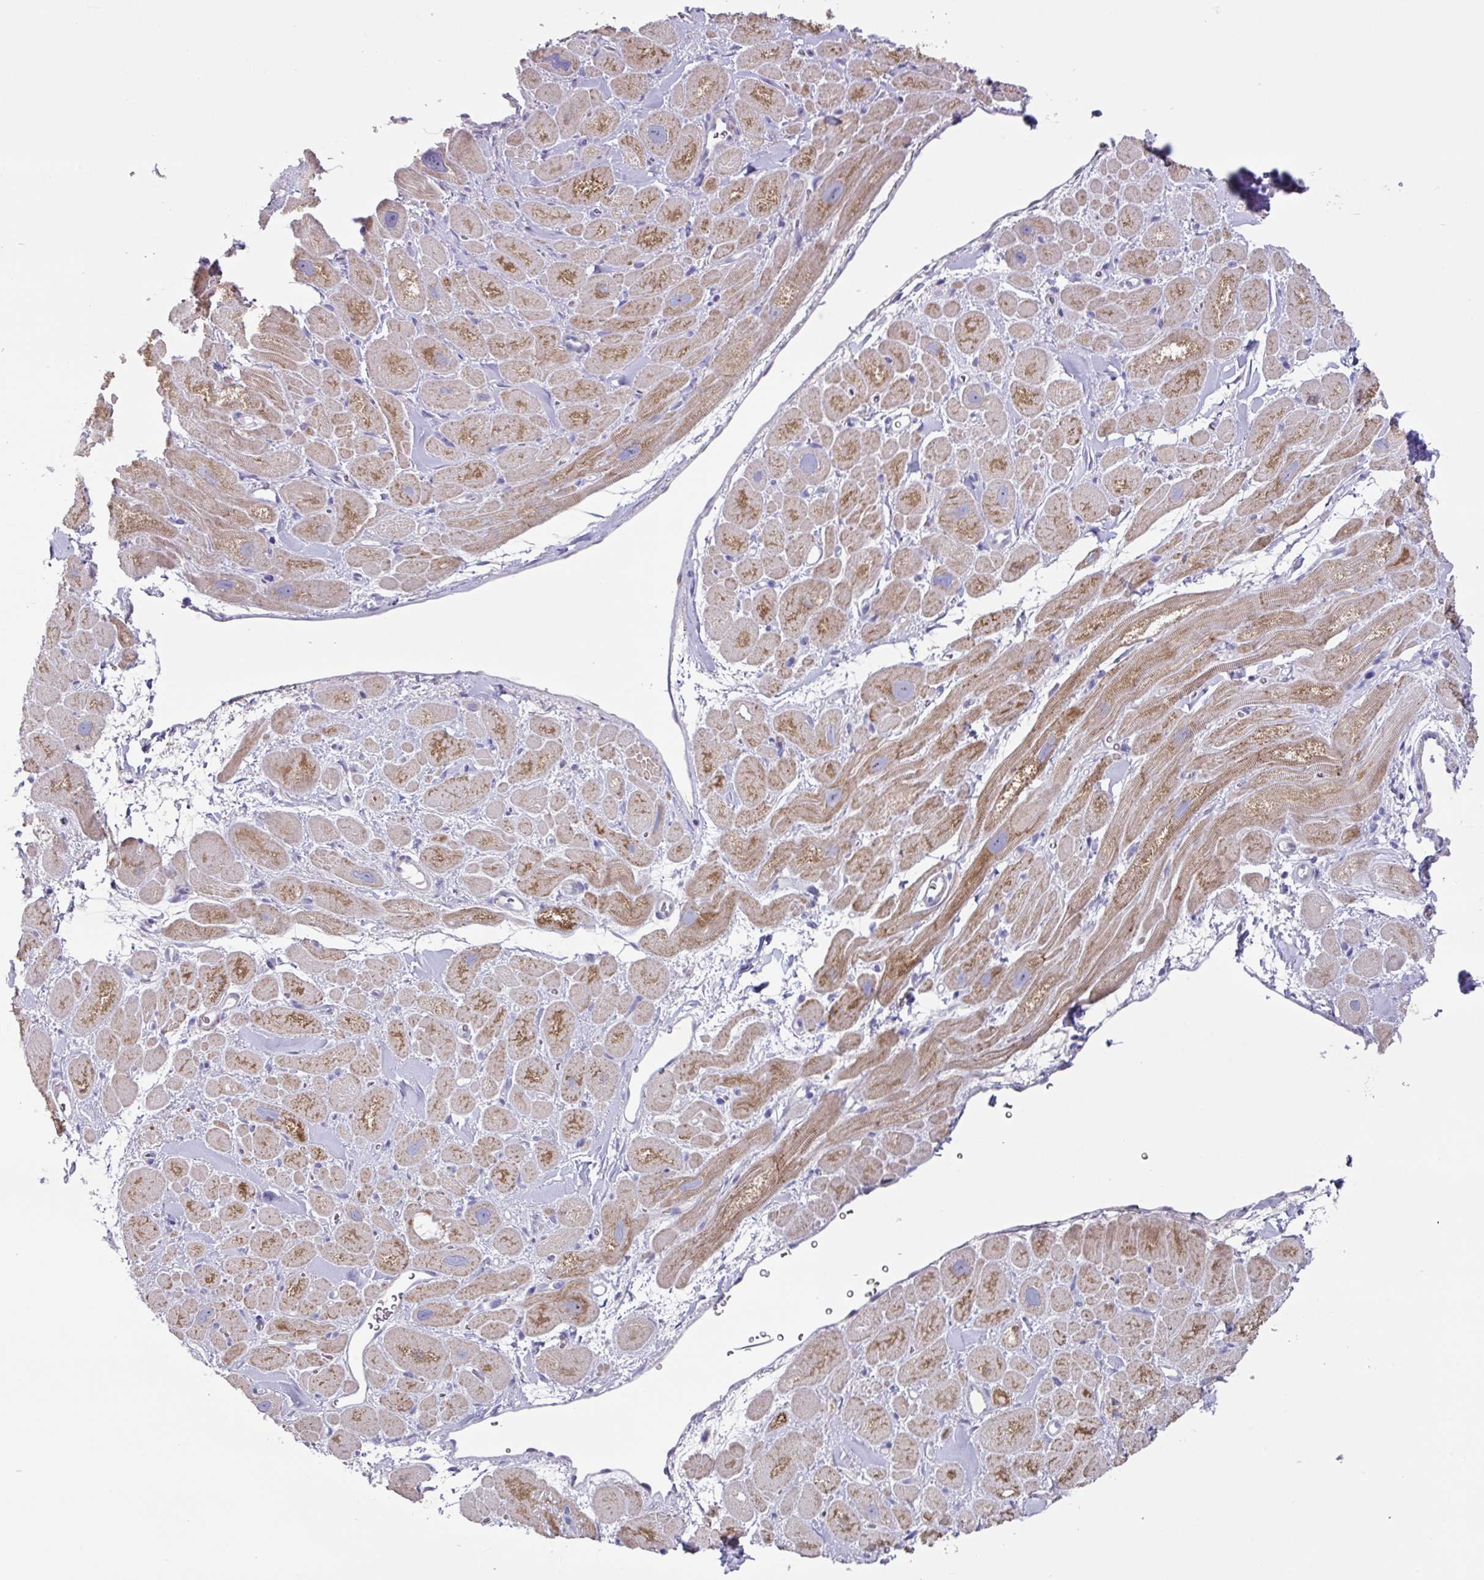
{"staining": {"intensity": "moderate", "quantity": ">75%", "location": "cytoplasmic/membranous"}, "tissue": "heart muscle", "cell_type": "Cardiomyocytes", "image_type": "normal", "snomed": [{"axis": "morphology", "description": "Normal tissue, NOS"}, {"axis": "topography", "description": "Heart"}], "caption": "A high-resolution photomicrograph shows immunohistochemistry staining of normal heart muscle, which shows moderate cytoplasmic/membranous positivity in about >75% of cardiomyocytes.", "gene": "MT", "patient": {"sex": "male", "age": 49}}